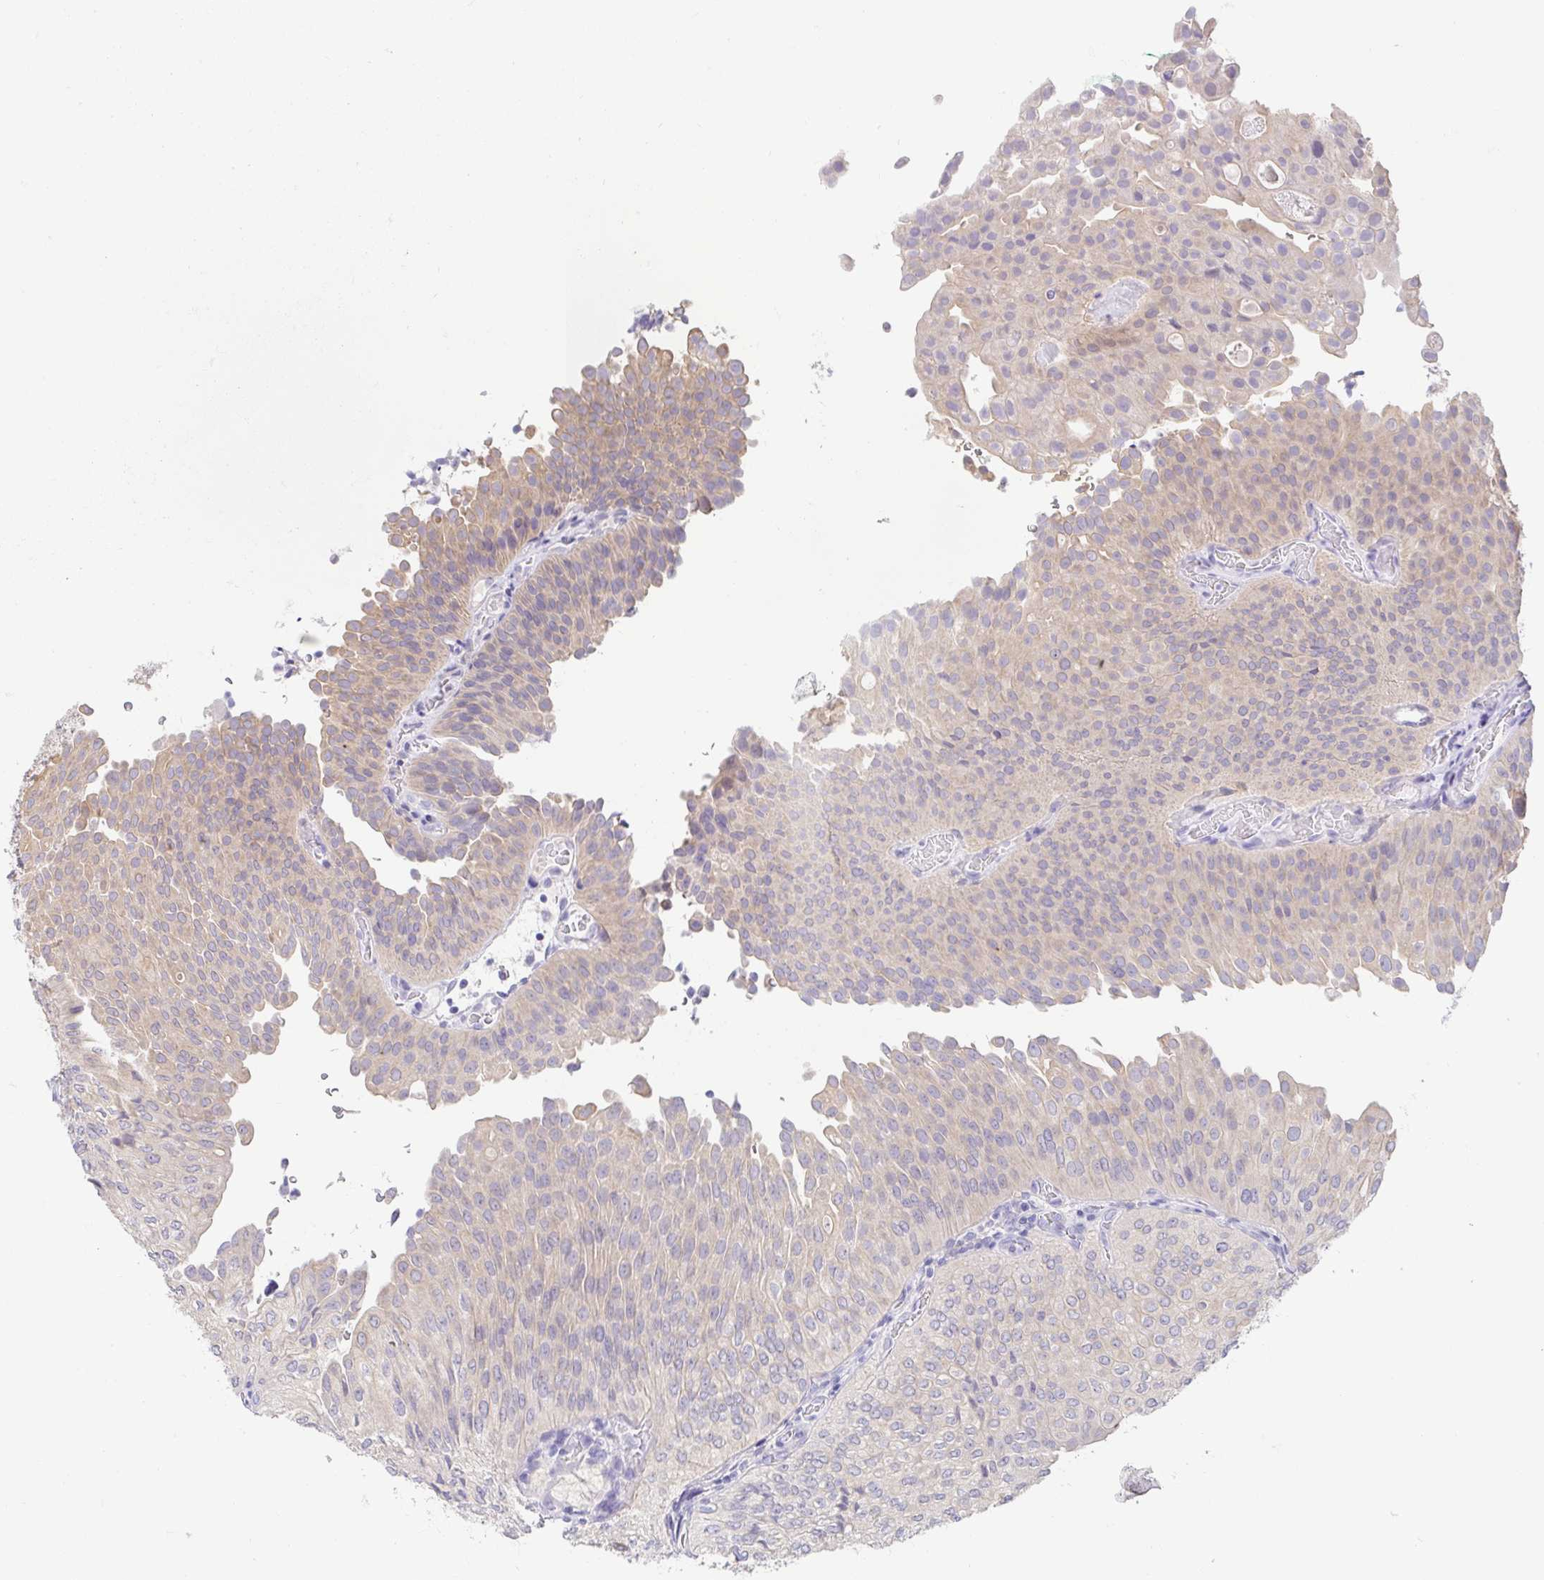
{"staining": {"intensity": "weak", "quantity": "<25%", "location": "cytoplasmic/membranous"}, "tissue": "urothelial cancer", "cell_type": "Tumor cells", "image_type": "cancer", "snomed": [{"axis": "morphology", "description": "Urothelial carcinoma, NOS"}, {"axis": "topography", "description": "Urinary bladder"}], "caption": "Tumor cells show no significant protein expression in urothelial cancer.", "gene": "FABP3", "patient": {"sex": "male", "age": 62}}